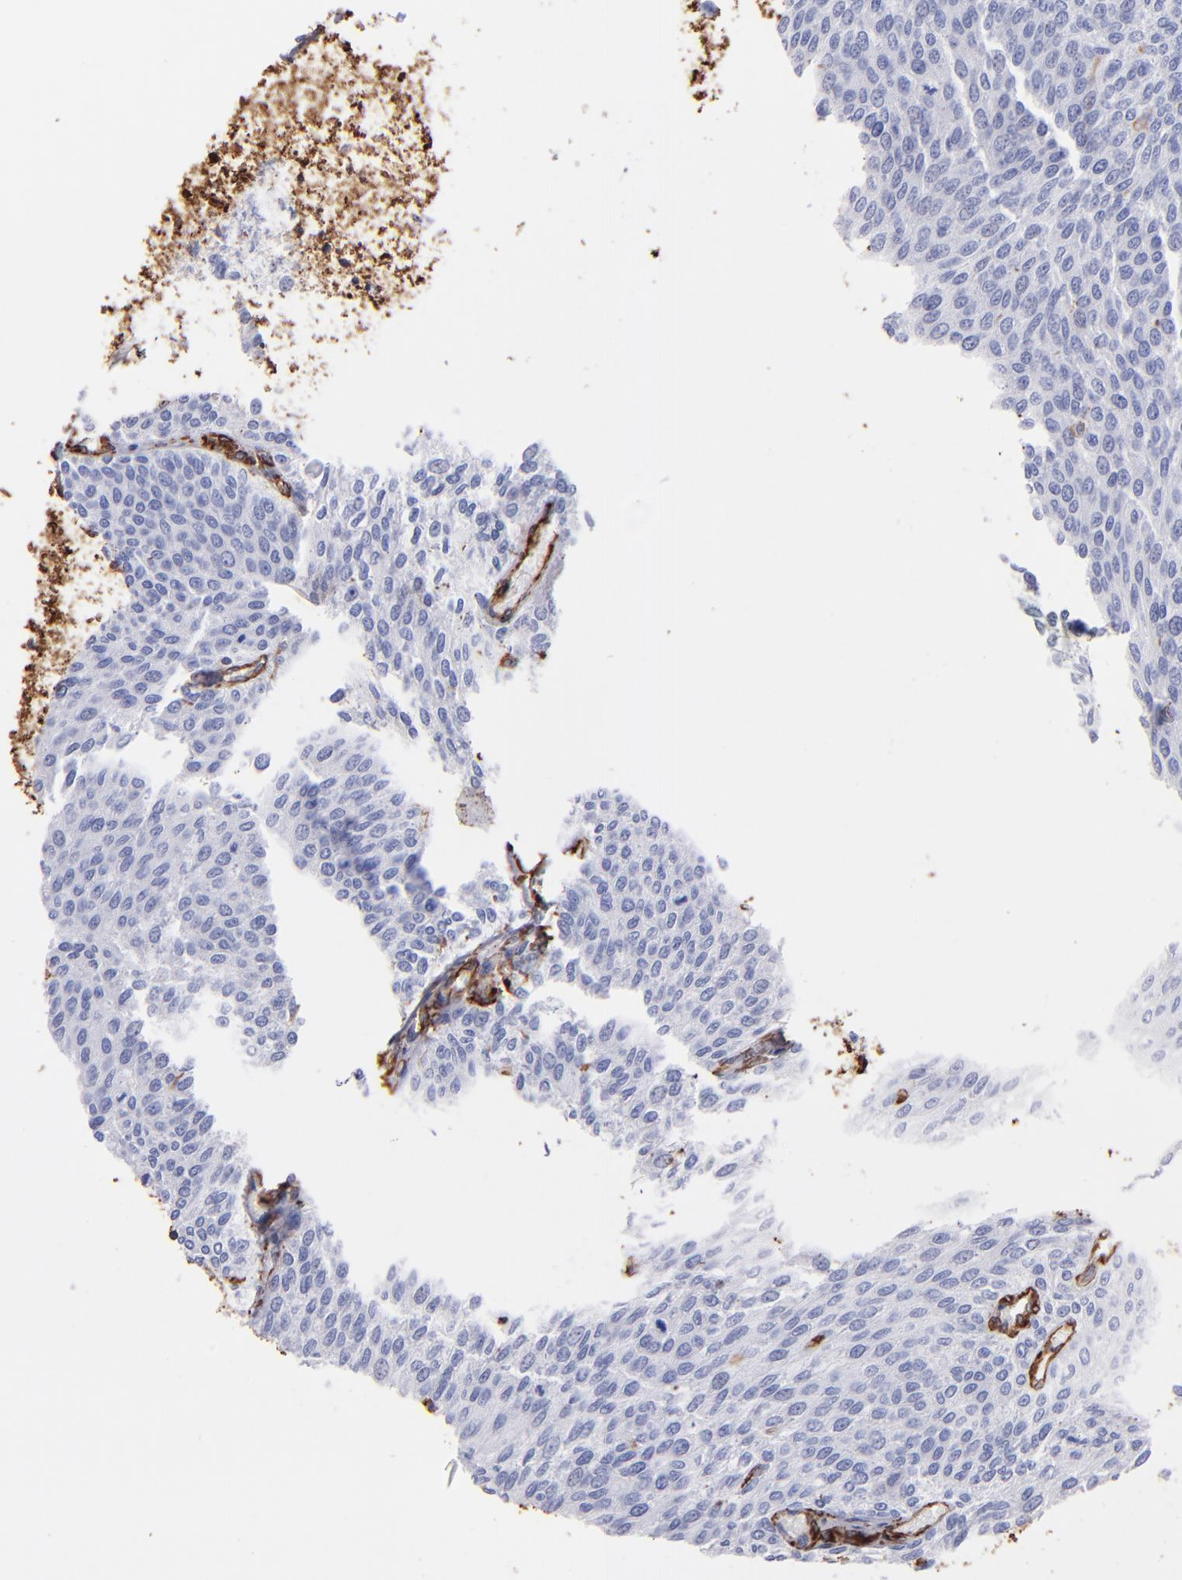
{"staining": {"intensity": "negative", "quantity": "none", "location": "none"}, "tissue": "urothelial cancer", "cell_type": "Tumor cells", "image_type": "cancer", "snomed": [{"axis": "morphology", "description": "Urothelial carcinoma, Low grade"}, {"axis": "topography", "description": "Urinary bladder"}], "caption": "Histopathology image shows no significant protein positivity in tumor cells of urothelial carcinoma (low-grade).", "gene": "VIM", "patient": {"sex": "female", "age": 73}}